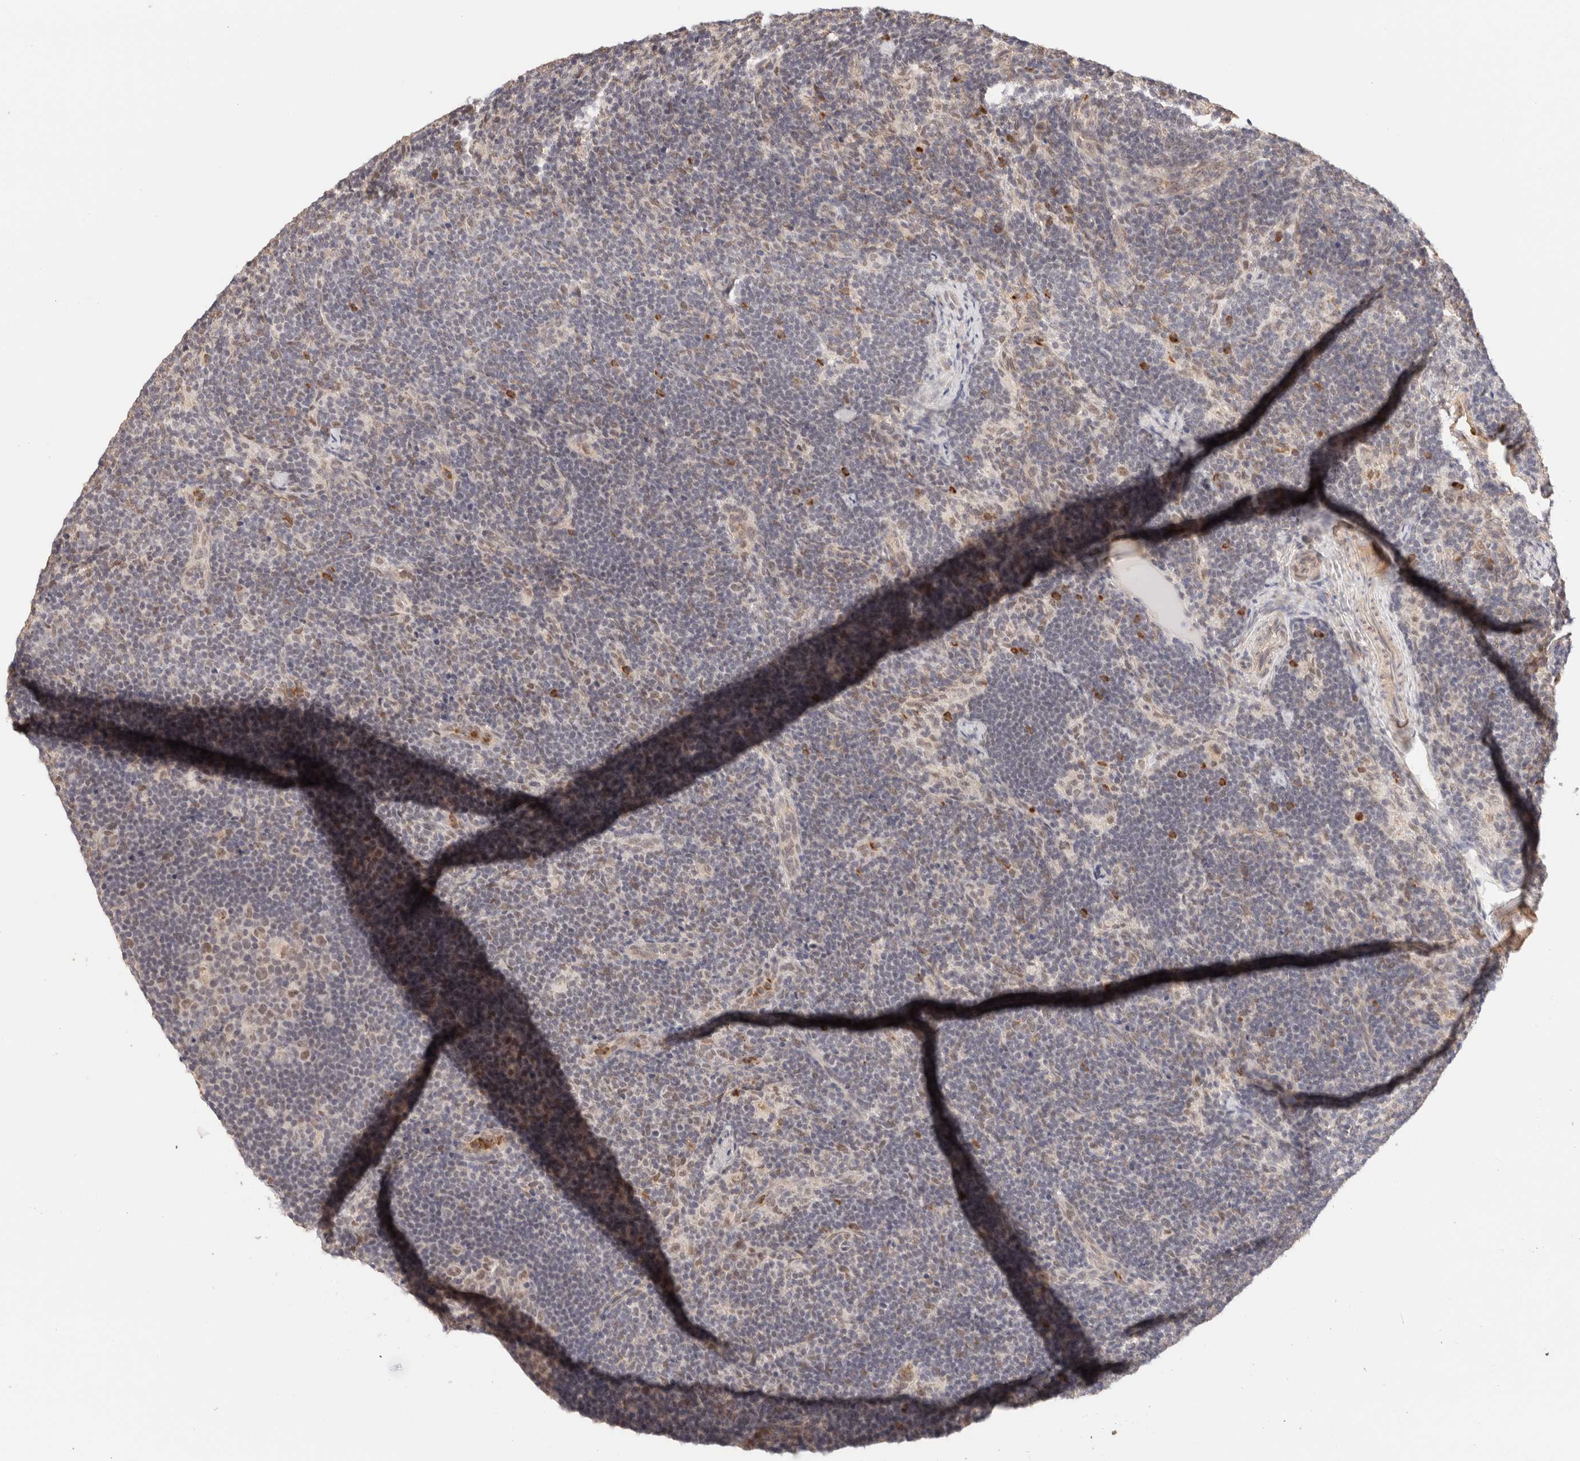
{"staining": {"intensity": "weak", "quantity": "25%-75%", "location": "nuclear"}, "tissue": "lymph node", "cell_type": "Germinal center cells", "image_type": "normal", "snomed": [{"axis": "morphology", "description": "Normal tissue, NOS"}, {"axis": "topography", "description": "Lymph node"}], "caption": "Lymph node was stained to show a protein in brown. There is low levels of weak nuclear expression in about 25%-75% of germinal center cells.", "gene": "BRPF3", "patient": {"sex": "female", "age": 22}}